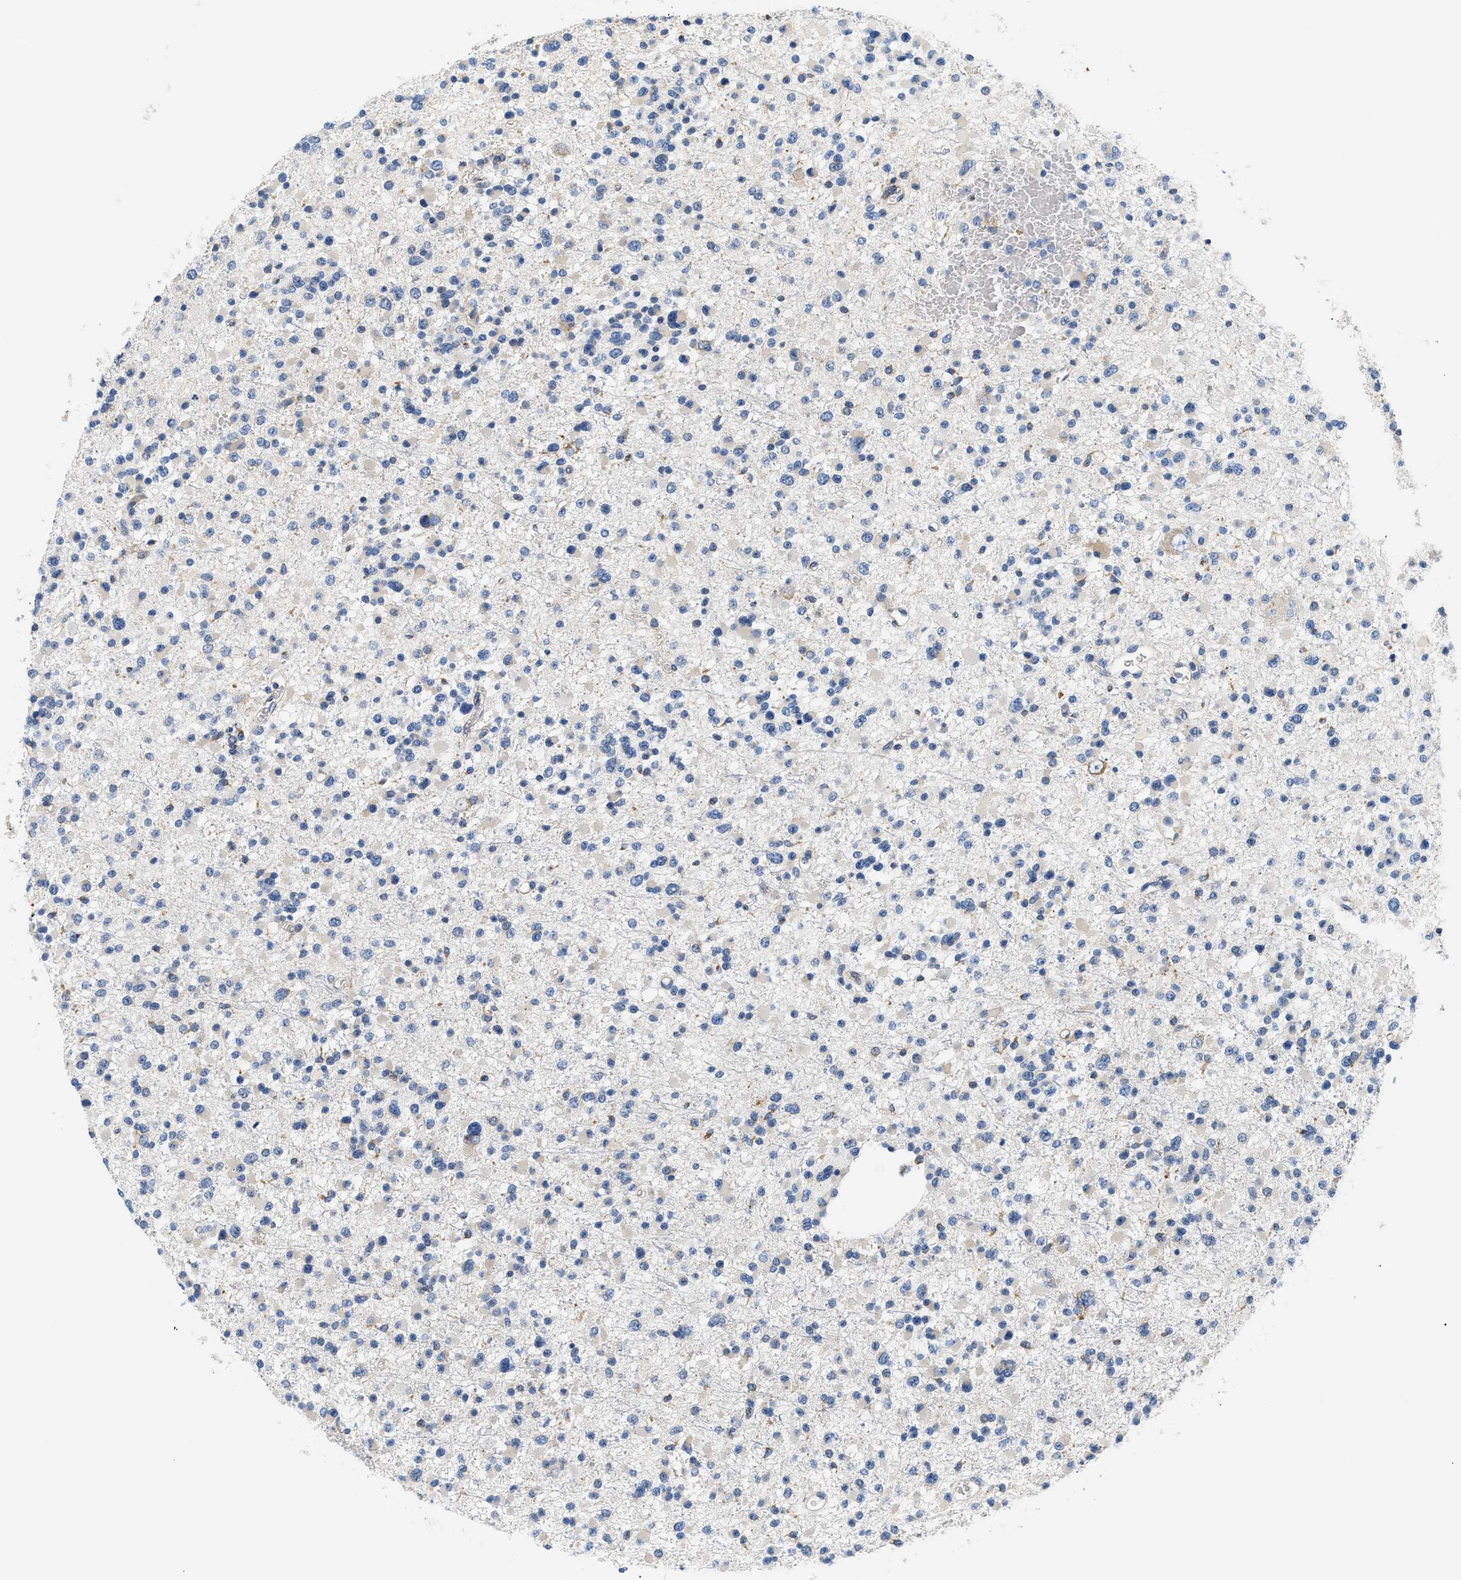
{"staining": {"intensity": "negative", "quantity": "none", "location": "none"}, "tissue": "glioma", "cell_type": "Tumor cells", "image_type": "cancer", "snomed": [{"axis": "morphology", "description": "Glioma, malignant, Low grade"}, {"axis": "topography", "description": "Brain"}], "caption": "Immunohistochemistry of low-grade glioma (malignant) reveals no positivity in tumor cells.", "gene": "HDHD3", "patient": {"sex": "female", "age": 22}}